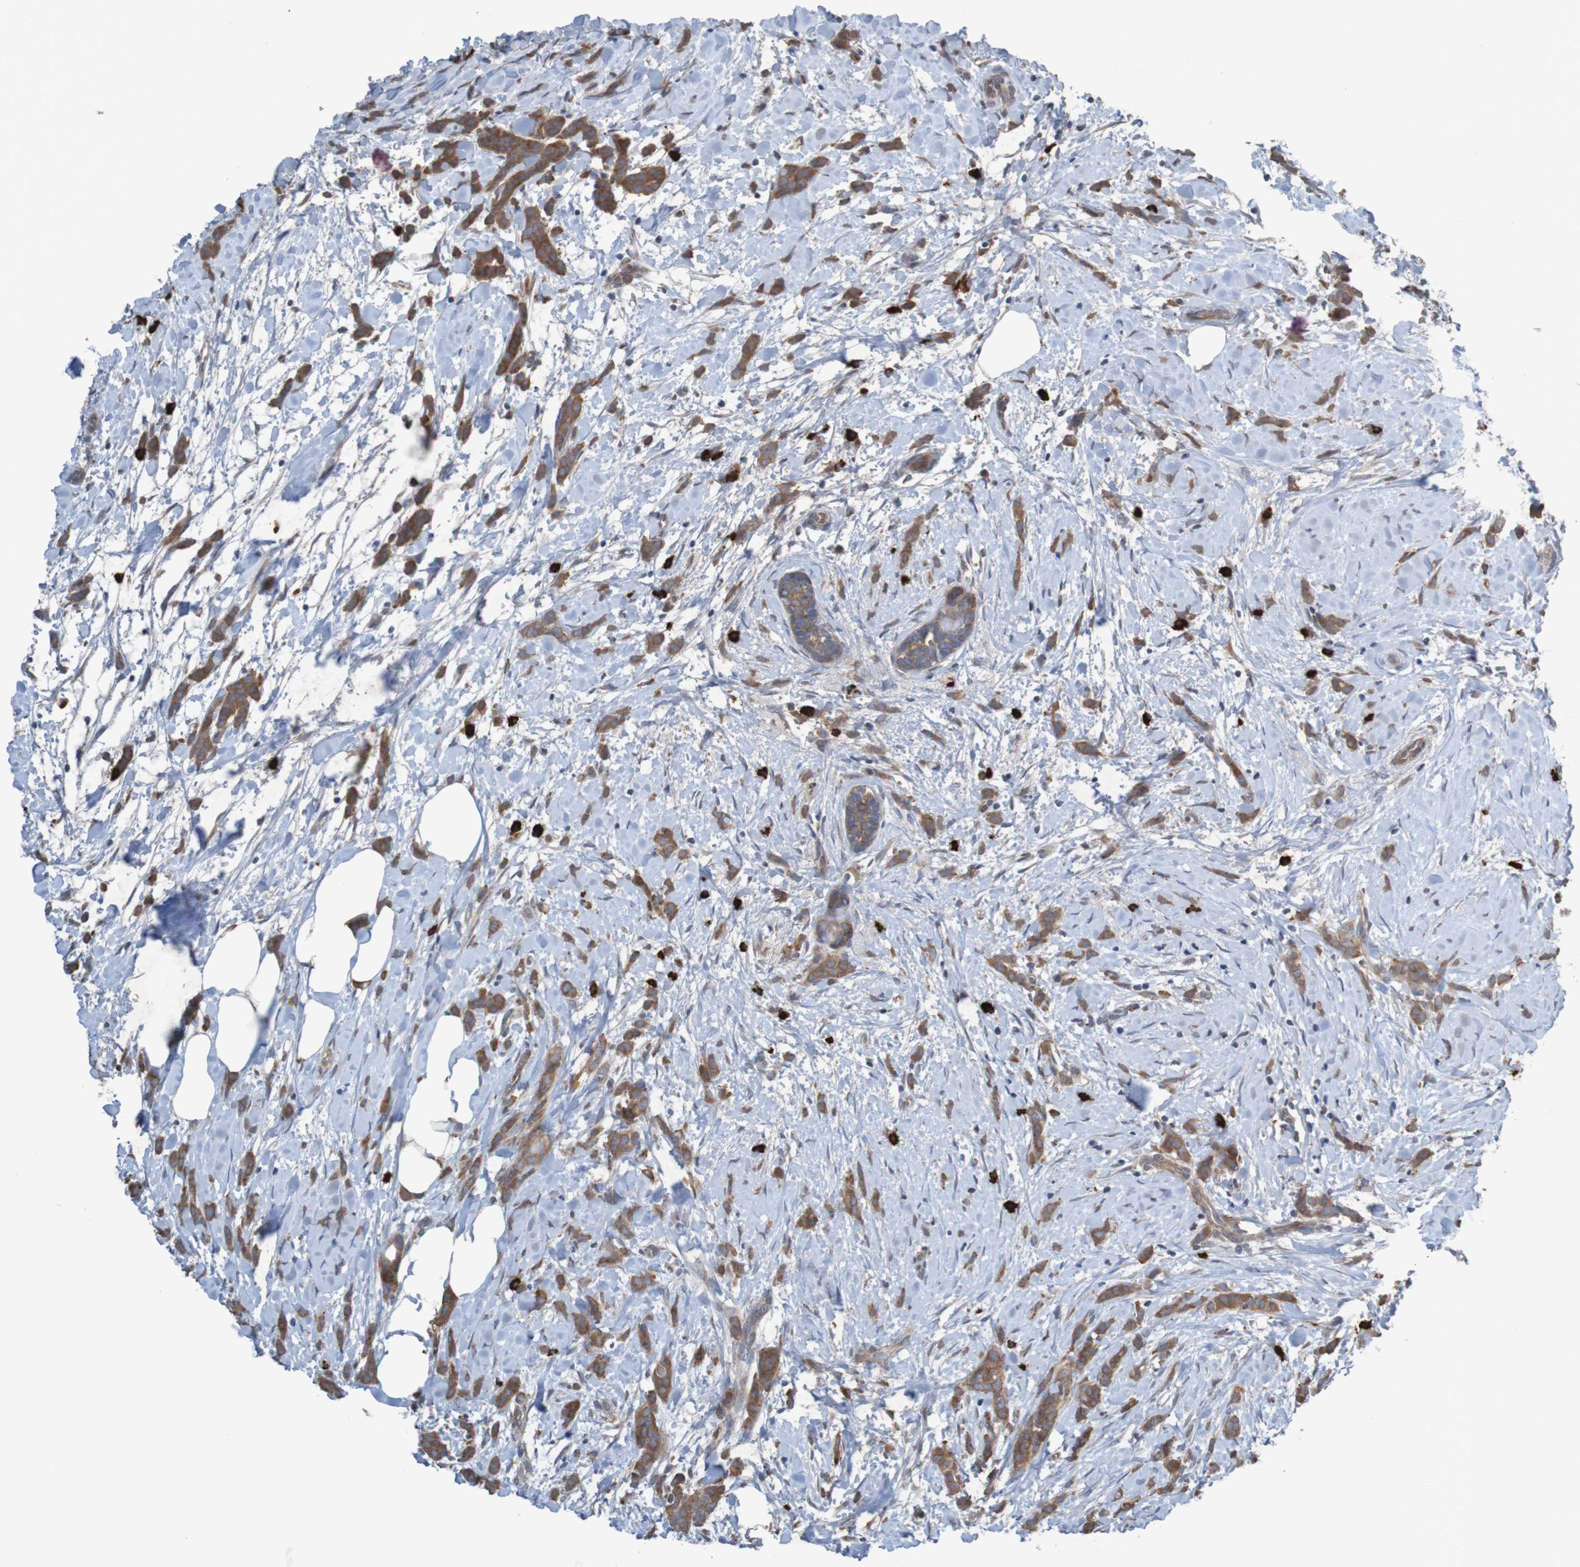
{"staining": {"intensity": "moderate", "quantity": ">75%", "location": "cytoplasmic/membranous"}, "tissue": "breast cancer", "cell_type": "Tumor cells", "image_type": "cancer", "snomed": [{"axis": "morphology", "description": "Lobular carcinoma, in situ"}, {"axis": "morphology", "description": "Lobular carcinoma"}, {"axis": "topography", "description": "Breast"}], "caption": "Moderate cytoplasmic/membranous protein staining is appreciated in about >75% of tumor cells in breast cancer (lobular carcinoma in situ).", "gene": "B3GAT2", "patient": {"sex": "female", "age": 41}}